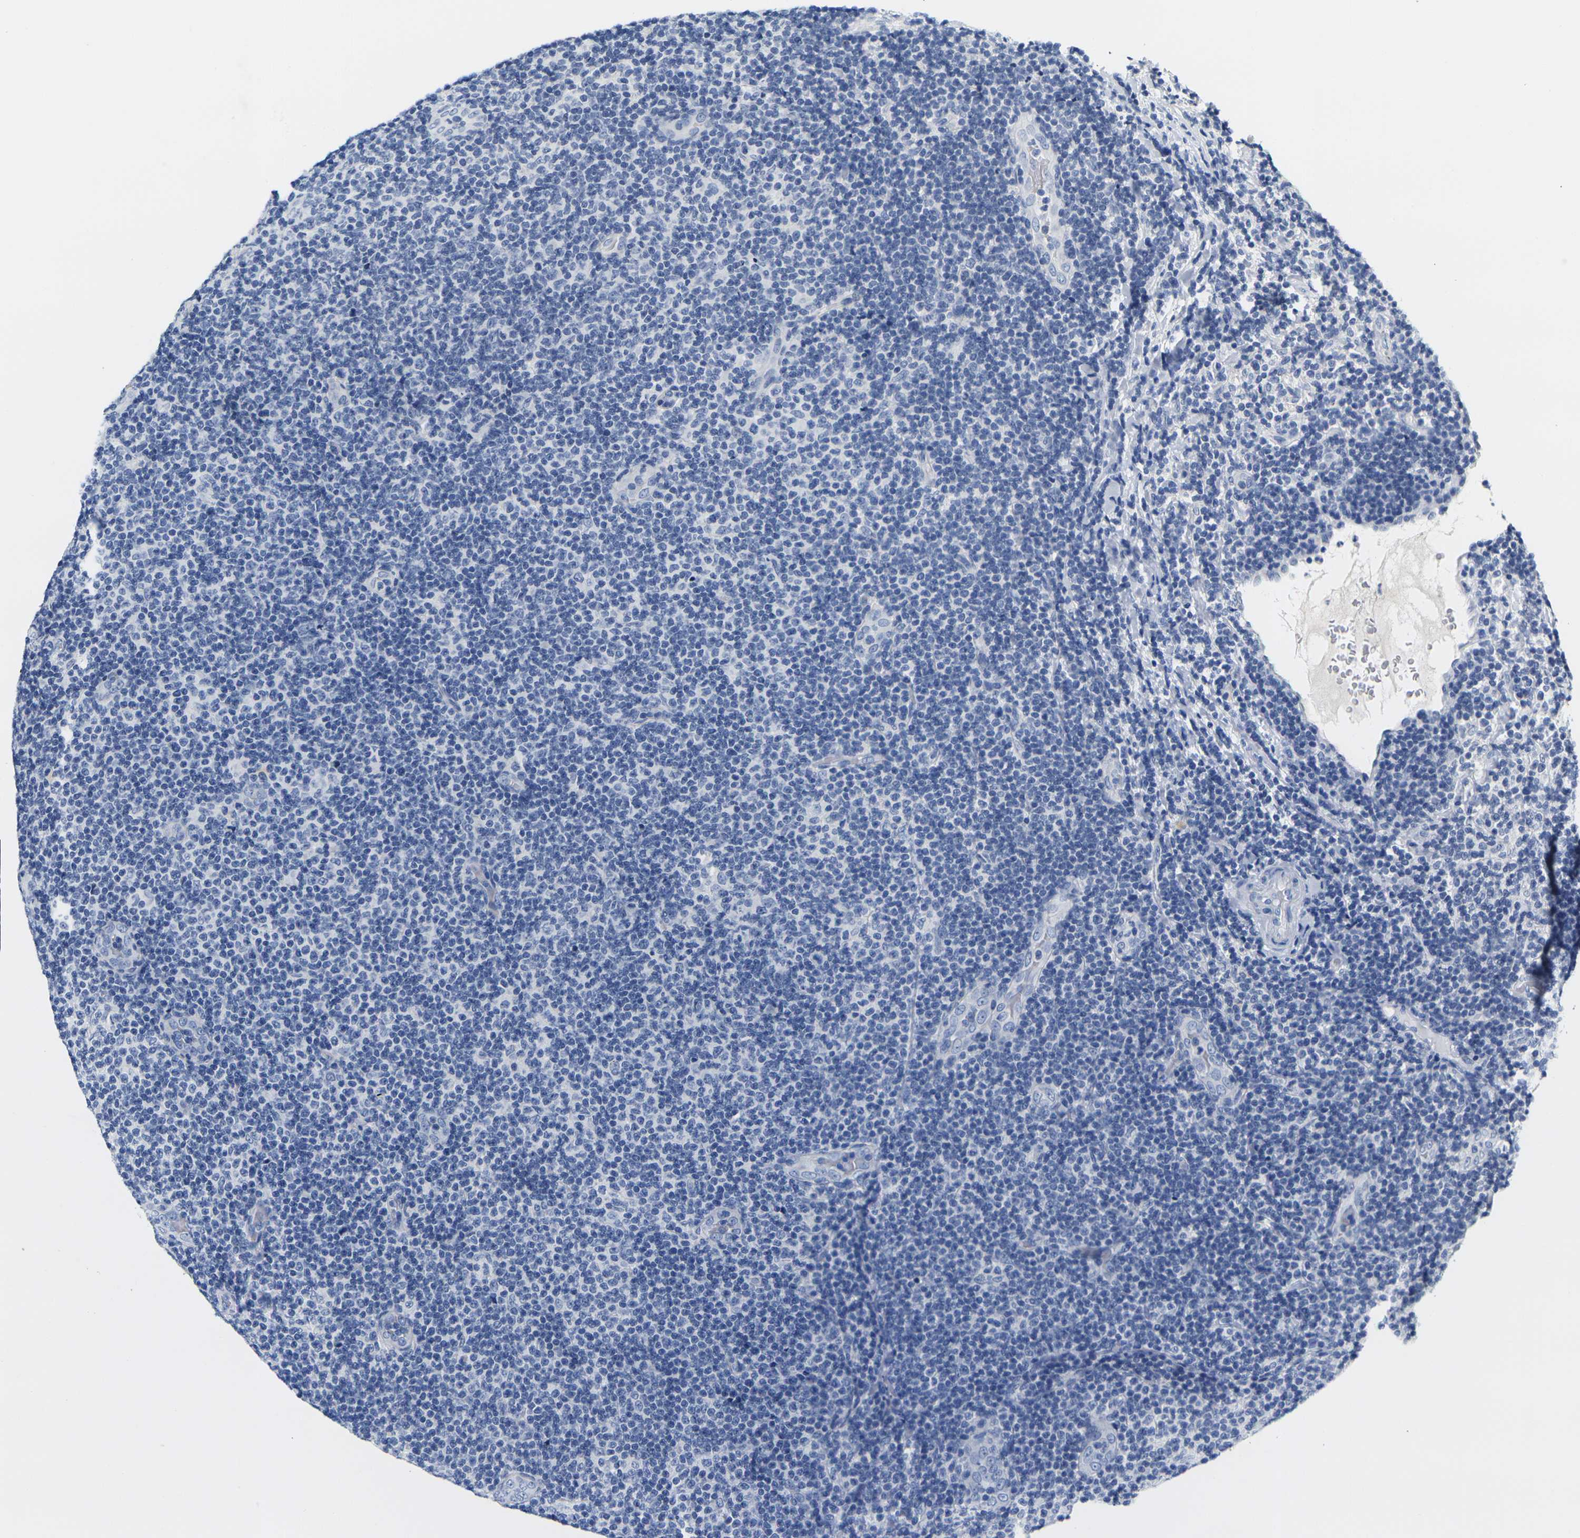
{"staining": {"intensity": "negative", "quantity": "none", "location": "none"}, "tissue": "lymphoma", "cell_type": "Tumor cells", "image_type": "cancer", "snomed": [{"axis": "morphology", "description": "Malignant lymphoma, non-Hodgkin's type, Low grade"}, {"axis": "topography", "description": "Lymph node"}], "caption": "Human lymphoma stained for a protein using immunohistochemistry (IHC) exhibits no positivity in tumor cells.", "gene": "NOCT", "patient": {"sex": "male", "age": 83}}